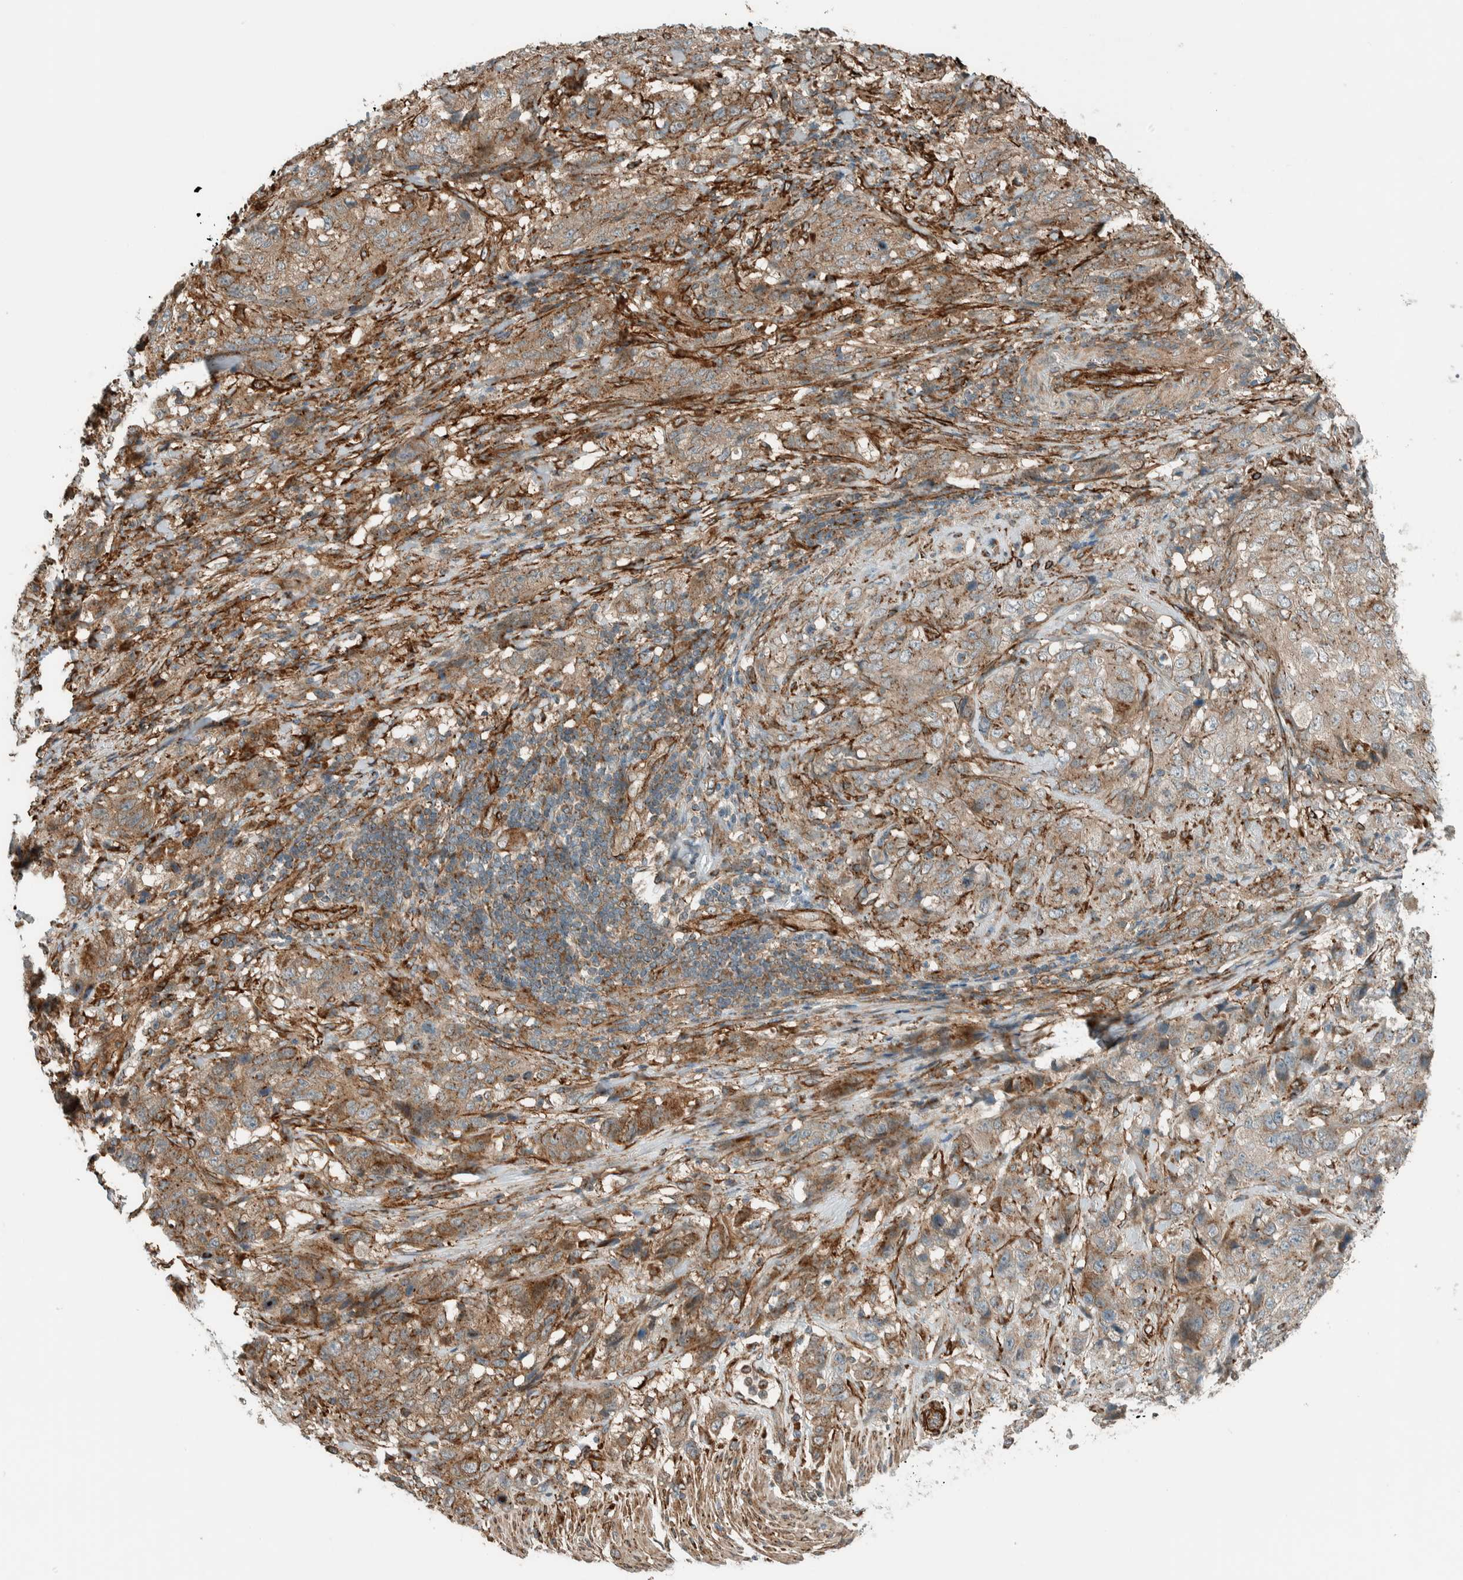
{"staining": {"intensity": "moderate", "quantity": "25%-75%", "location": "cytoplasmic/membranous"}, "tissue": "stomach cancer", "cell_type": "Tumor cells", "image_type": "cancer", "snomed": [{"axis": "morphology", "description": "Adenocarcinoma, NOS"}, {"axis": "topography", "description": "Stomach"}], "caption": "Stomach adenocarcinoma stained with immunohistochemistry (IHC) shows moderate cytoplasmic/membranous positivity in approximately 25%-75% of tumor cells.", "gene": "EXOC7", "patient": {"sex": "male", "age": 48}}